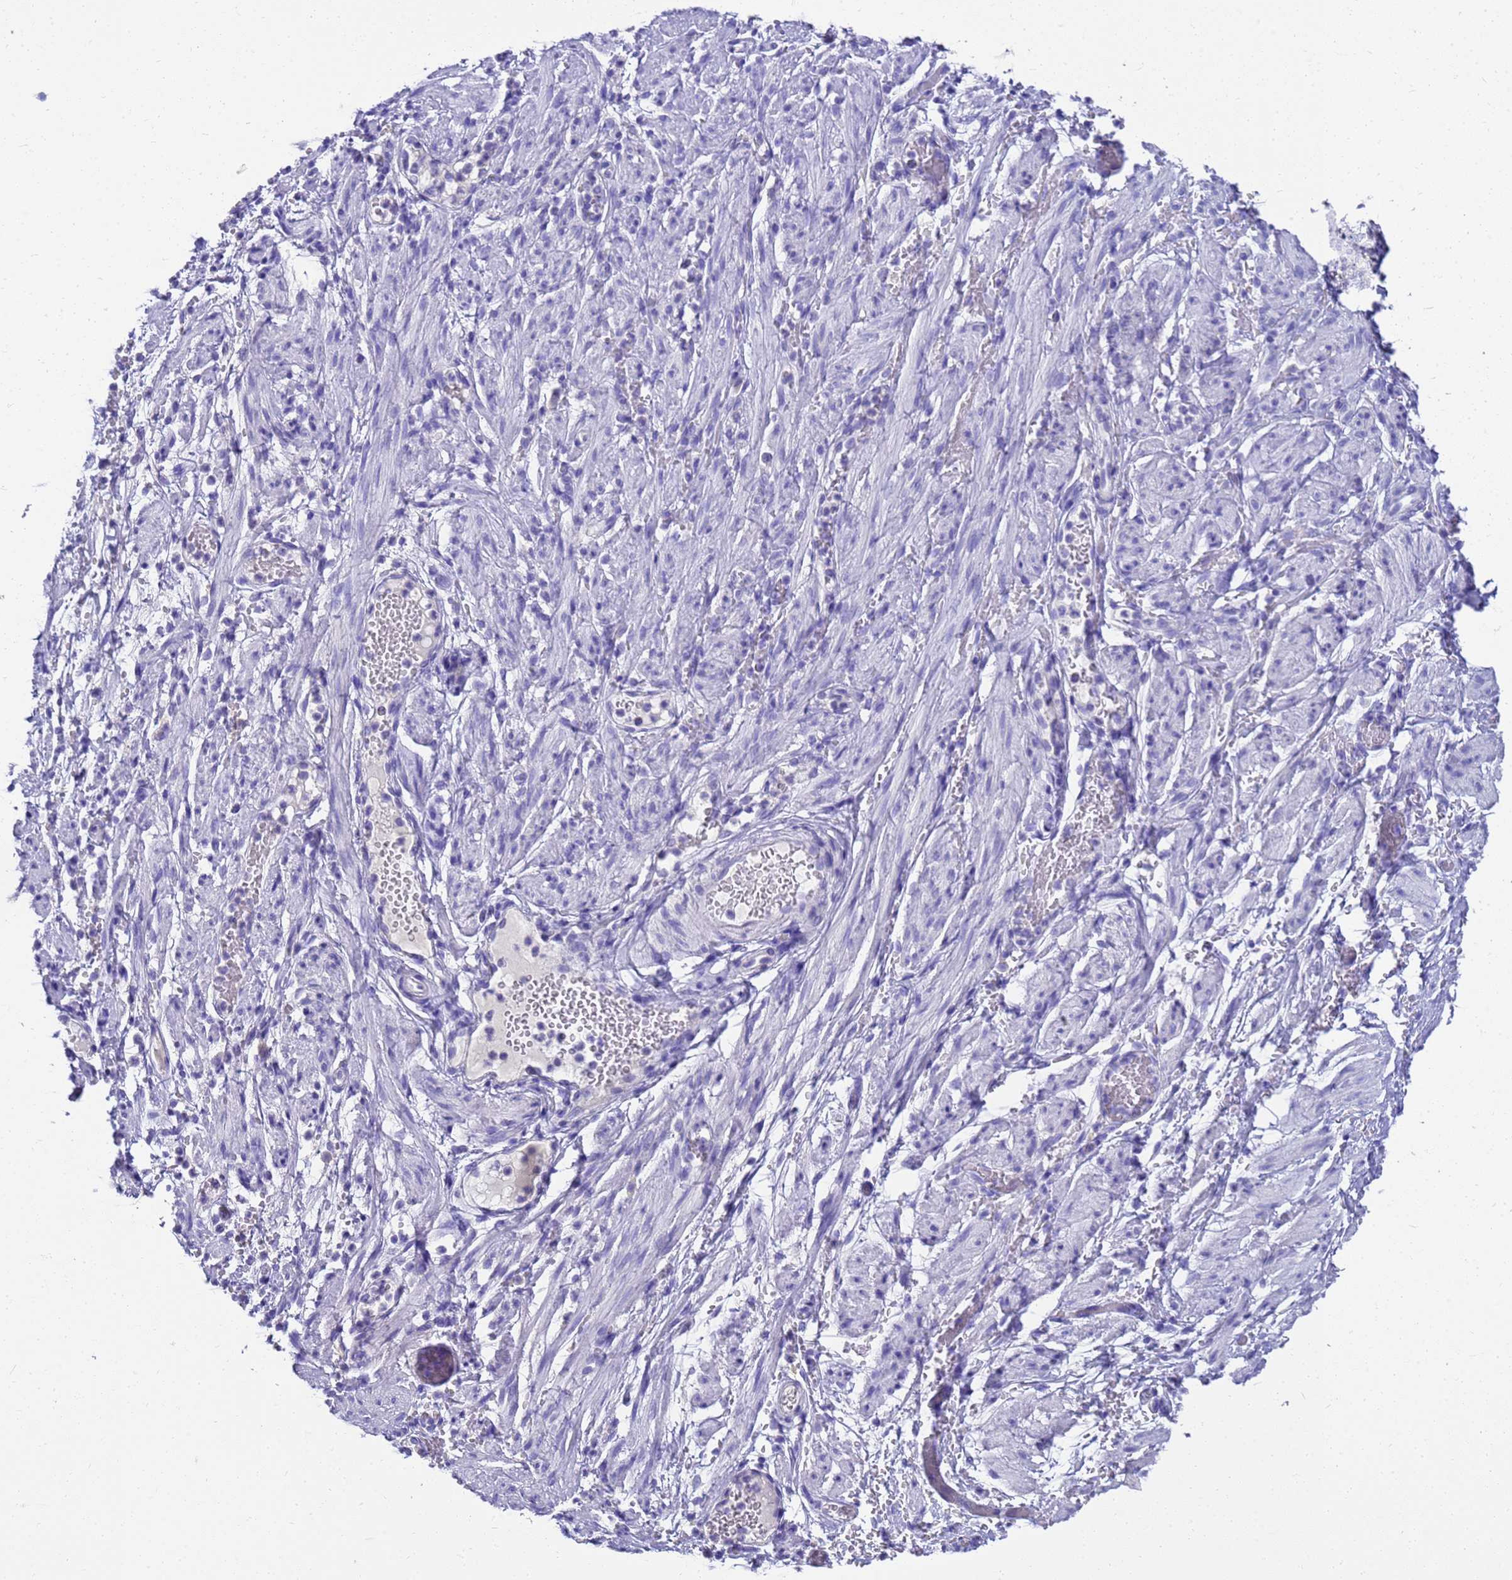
{"staining": {"intensity": "negative", "quantity": "none", "location": "none"}, "tissue": "adipose tissue", "cell_type": "Adipocytes", "image_type": "normal", "snomed": [{"axis": "morphology", "description": "Normal tissue, NOS"}, {"axis": "topography", "description": "Smooth muscle"}, {"axis": "topography", "description": "Peripheral nerve tissue"}], "caption": "This is an immunohistochemistry photomicrograph of unremarkable human adipose tissue. There is no positivity in adipocytes.", "gene": "MS4A13", "patient": {"sex": "female", "age": 39}}